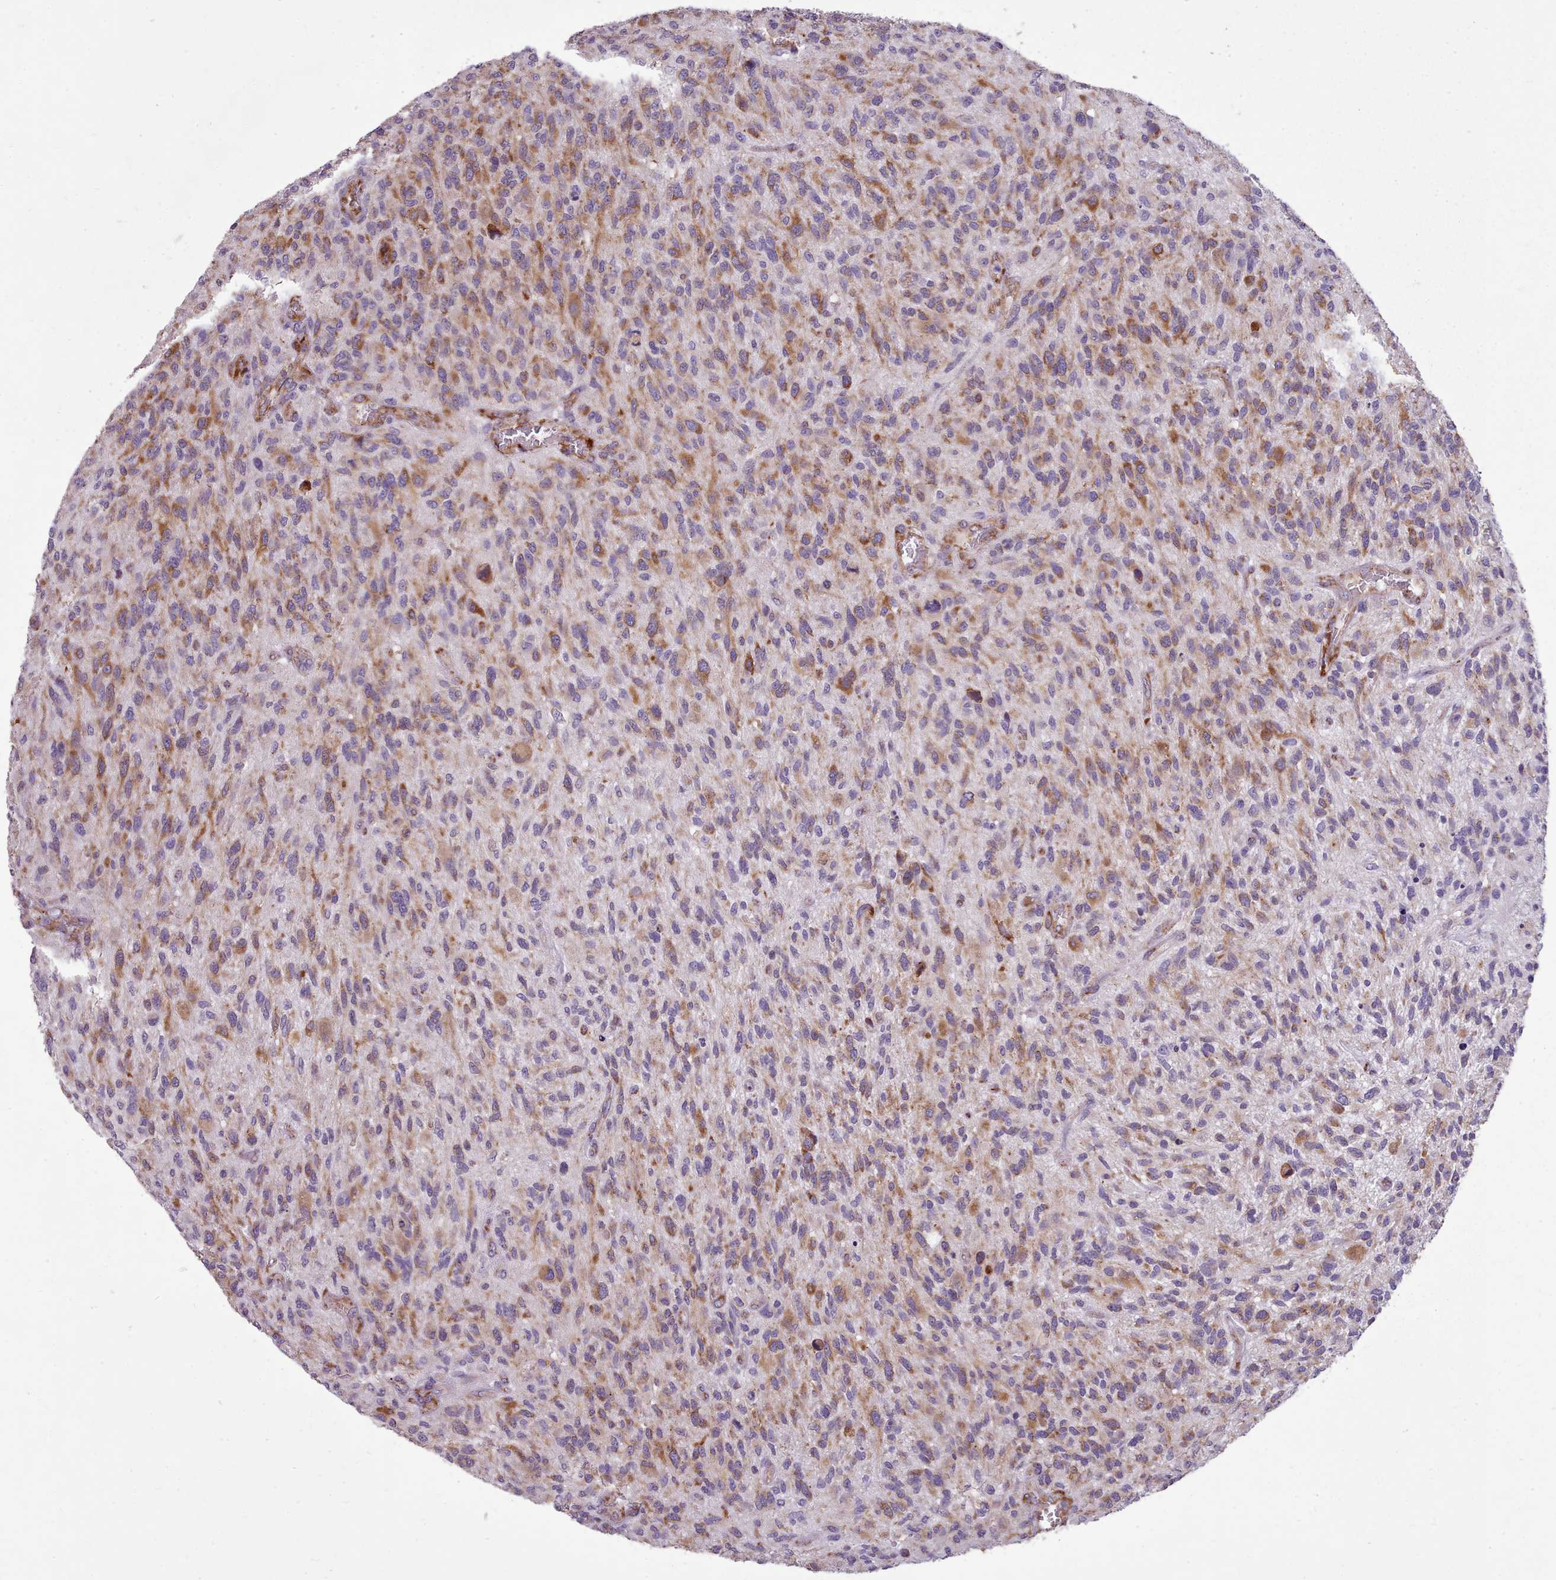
{"staining": {"intensity": "moderate", "quantity": ">75%", "location": "cytoplasmic/membranous"}, "tissue": "glioma", "cell_type": "Tumor cells", "image_type": "cancer", "snomed": [{"axis": "morphology", "description": "Glioma, malignant, High grade"}, {"axis": "topography", "description": "Brain"}], "caption": "Protein staining of malignant high-grade glioma tissue shows moderate cytoplasmic/membranous staining in approximately >75% of tumor cells.", "gene": "FKBP10", "patient": {"sex": "male", "age": 47}}